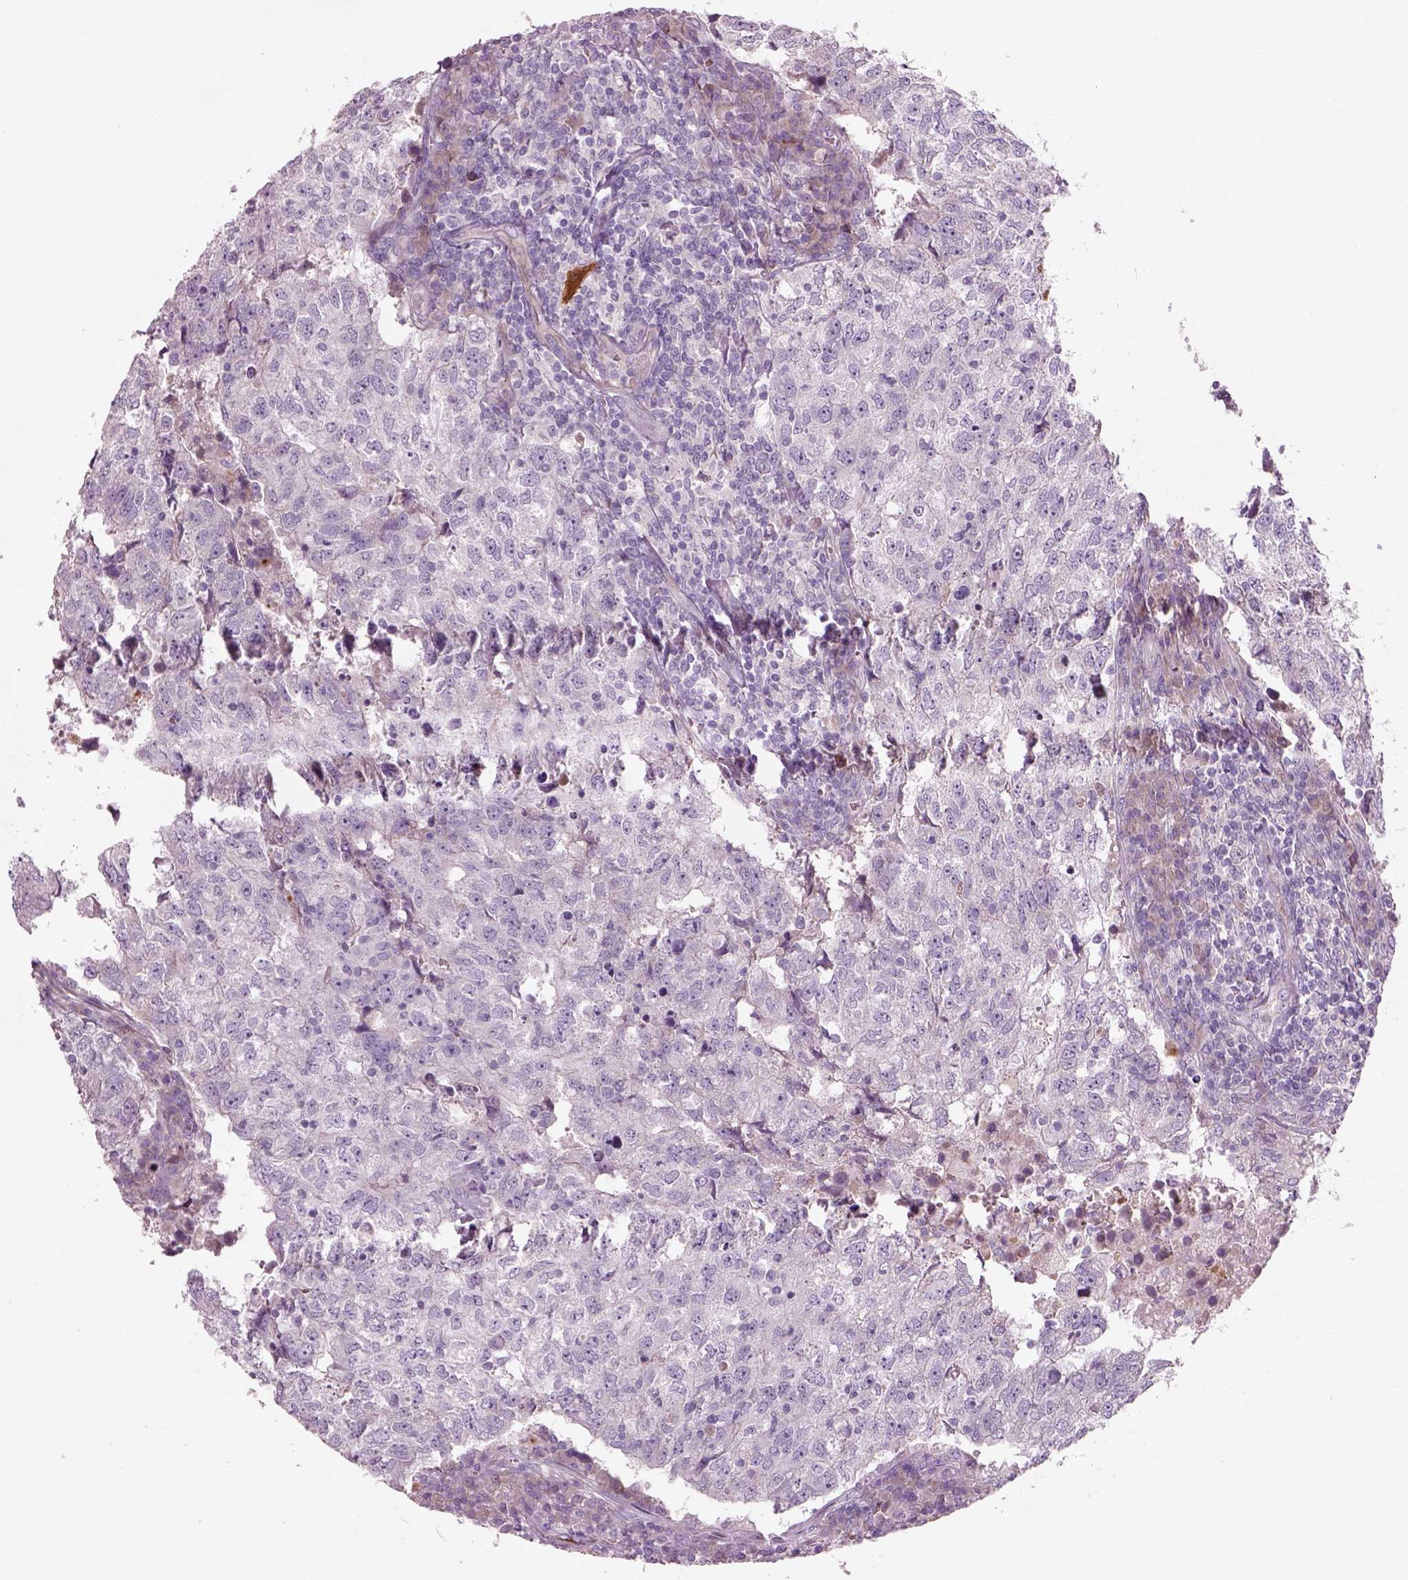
{"staining": {"intensity": "negative", "quantity": "none", "location": "none"}, "tissue": "breast cancer", "cell_type": "Tumor cells", "image_type": "cancer", "snomed": [{"axis": "morphology", "description": "Duct carcinoma"}, {"axis": "topography", "description": "Breast"}], "caption": "Immunohistochemistry (IHC) micrograph of breast infiltrating ductal carcinoma stained for a protein (brown), which displays no staining in tumor cells.", "gene": "PLPP7", "patient": {"sex": "female", "age": 30}}